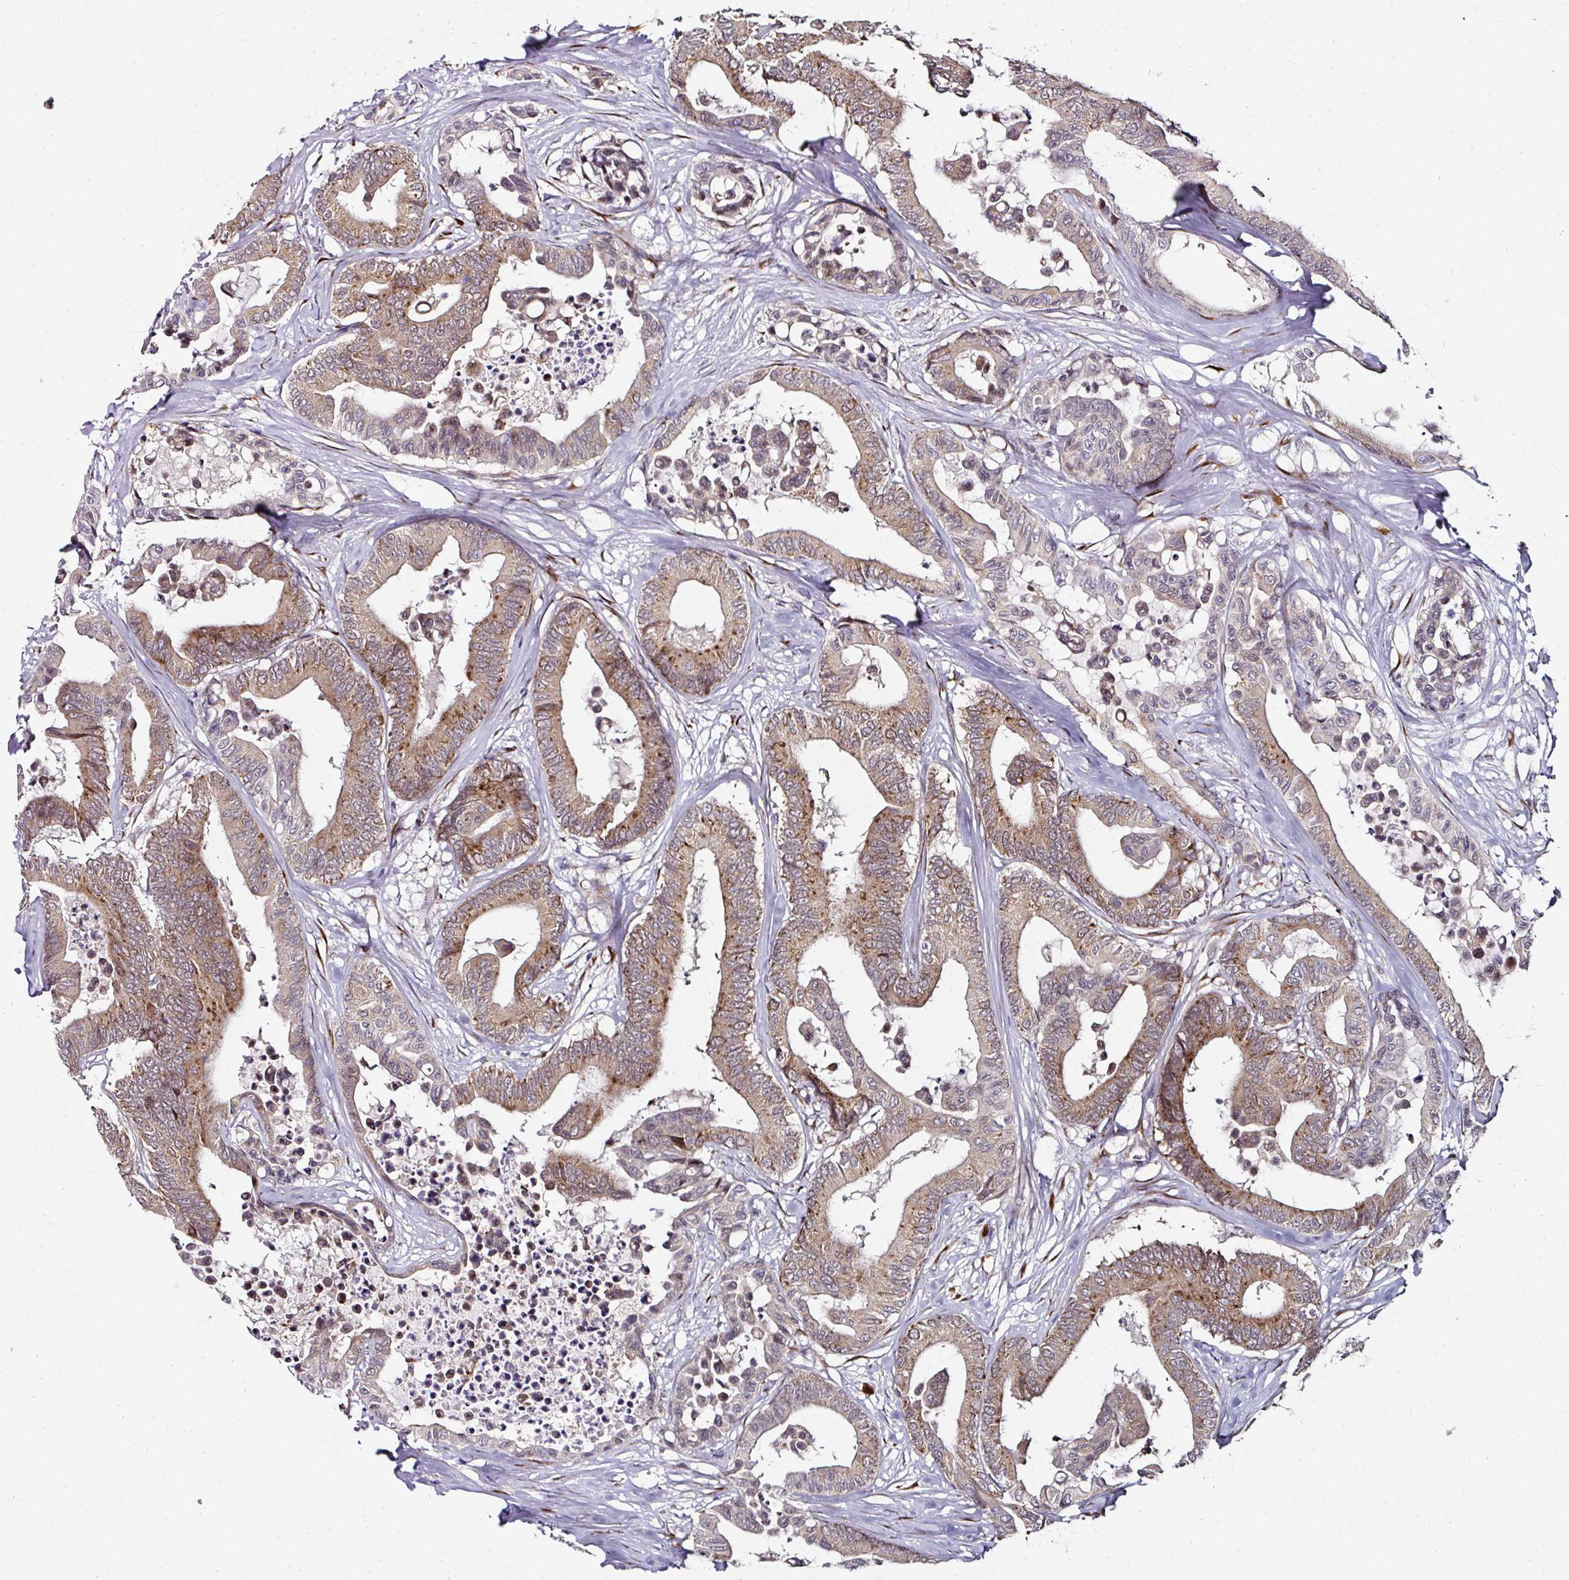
{"staining": {"intensity": "moderate", "quantity": ">75%", "location": "cytoplasmic/membranous"}, "tissue": "colorectal cancer", "cell_type": "Tumor cells", "image_type": "cancer", "snomed": [{"axis": "morphology", "description": "Normal tissue, NOS"}, {"axis": "morphology", "description": "Adenocarcinoma, NOS"}, {"axis": "topography", "description": "Colon"}], "caption": "Tumor cells reveal medium levels of moderate cytoplasmic/membranous staining in about >75% of cells in adenocarcinoma (colorectal).", "gene": "APOLD1", "patient": {"sex": "male", "age": 82}}